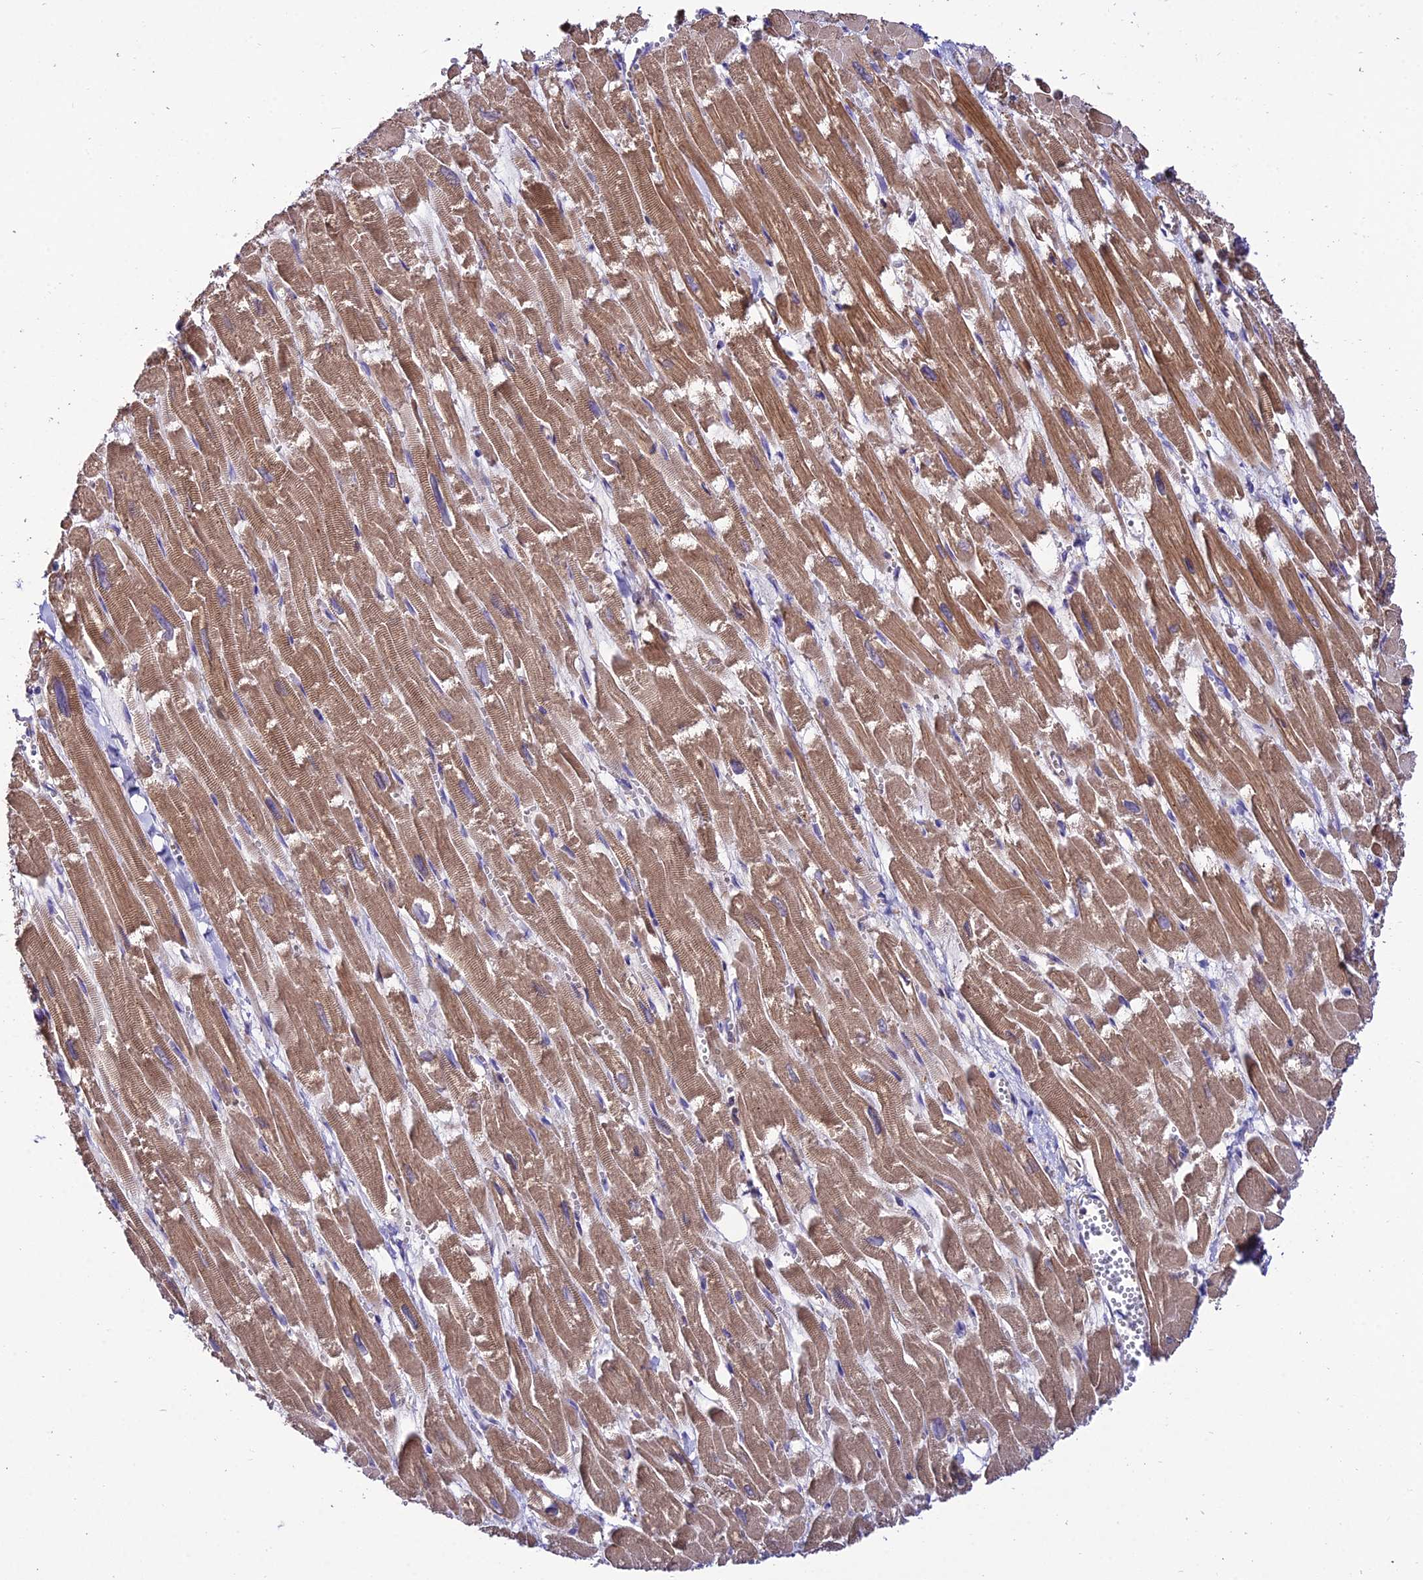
{"staining": {"intensity": "moderate", "quantity": ">75%", "location": "cytoplasmic/membranous"}, "tissue": "heart muscle", "cell_type": "Cardiomyocytes", "image_type": "normal", "snomed": [{"axis": "morphology", "description": "Normal tissue, NOS"}, {"axis": "topography", "description": "Heart"}], "caption": "IHC of unremarkable heart muscle demonstrates medium levels of moderate cytoplasmic/membranous positivity in about >75% of cardiomyocytes. (brown staining indicates protein expression, while blue staining denotes nuclei).", "gene": "PYM1", "patient": {"sex": "male", "age": 54}}